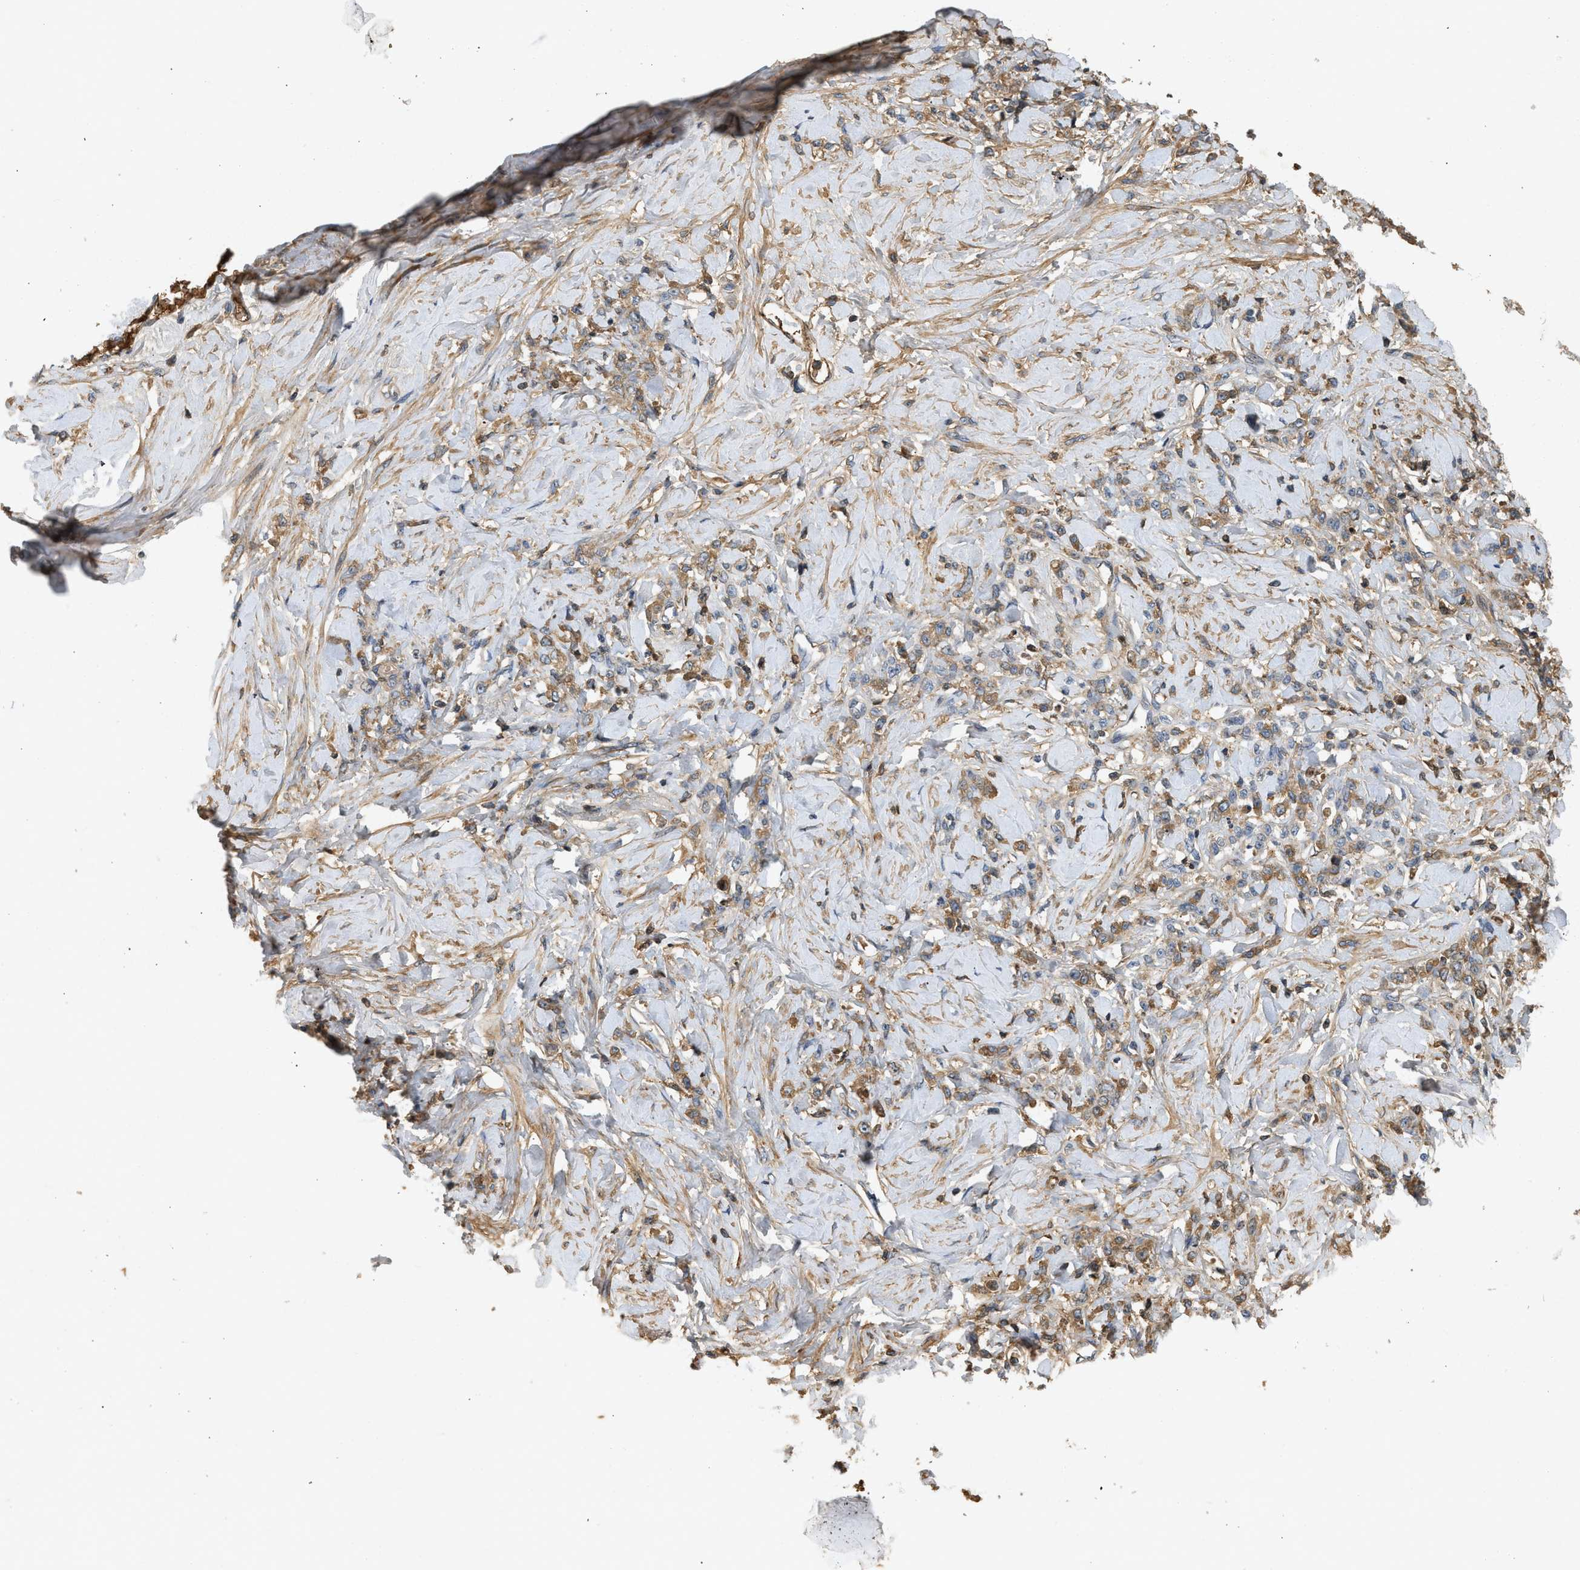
{"staining": {"intensity": "moderate", "quantity": ">75%", "location": "cytoplasmic/membranous"}, "tissue": "stomach cancer", "cell_type": "Tumor cells", "image_type": "cancer", "snomed": [{"axis": "morphology", "description": "Adenocarcinoma, NOS"}, {"axis": "topography", "description": "Stomach"}], "caption": "Stomach adenocarcinoma was stained to show a protein in brown. There is medium levels of moderate cytoplasmic/membranous staining in approximately >75% of tumor cells. (Stains: DAB in brown, nuclei in blue, Microscopy: brightfield microscopy at high magnification).", "gene": "F8", "patient": {"sex": "male", "age": 82}}